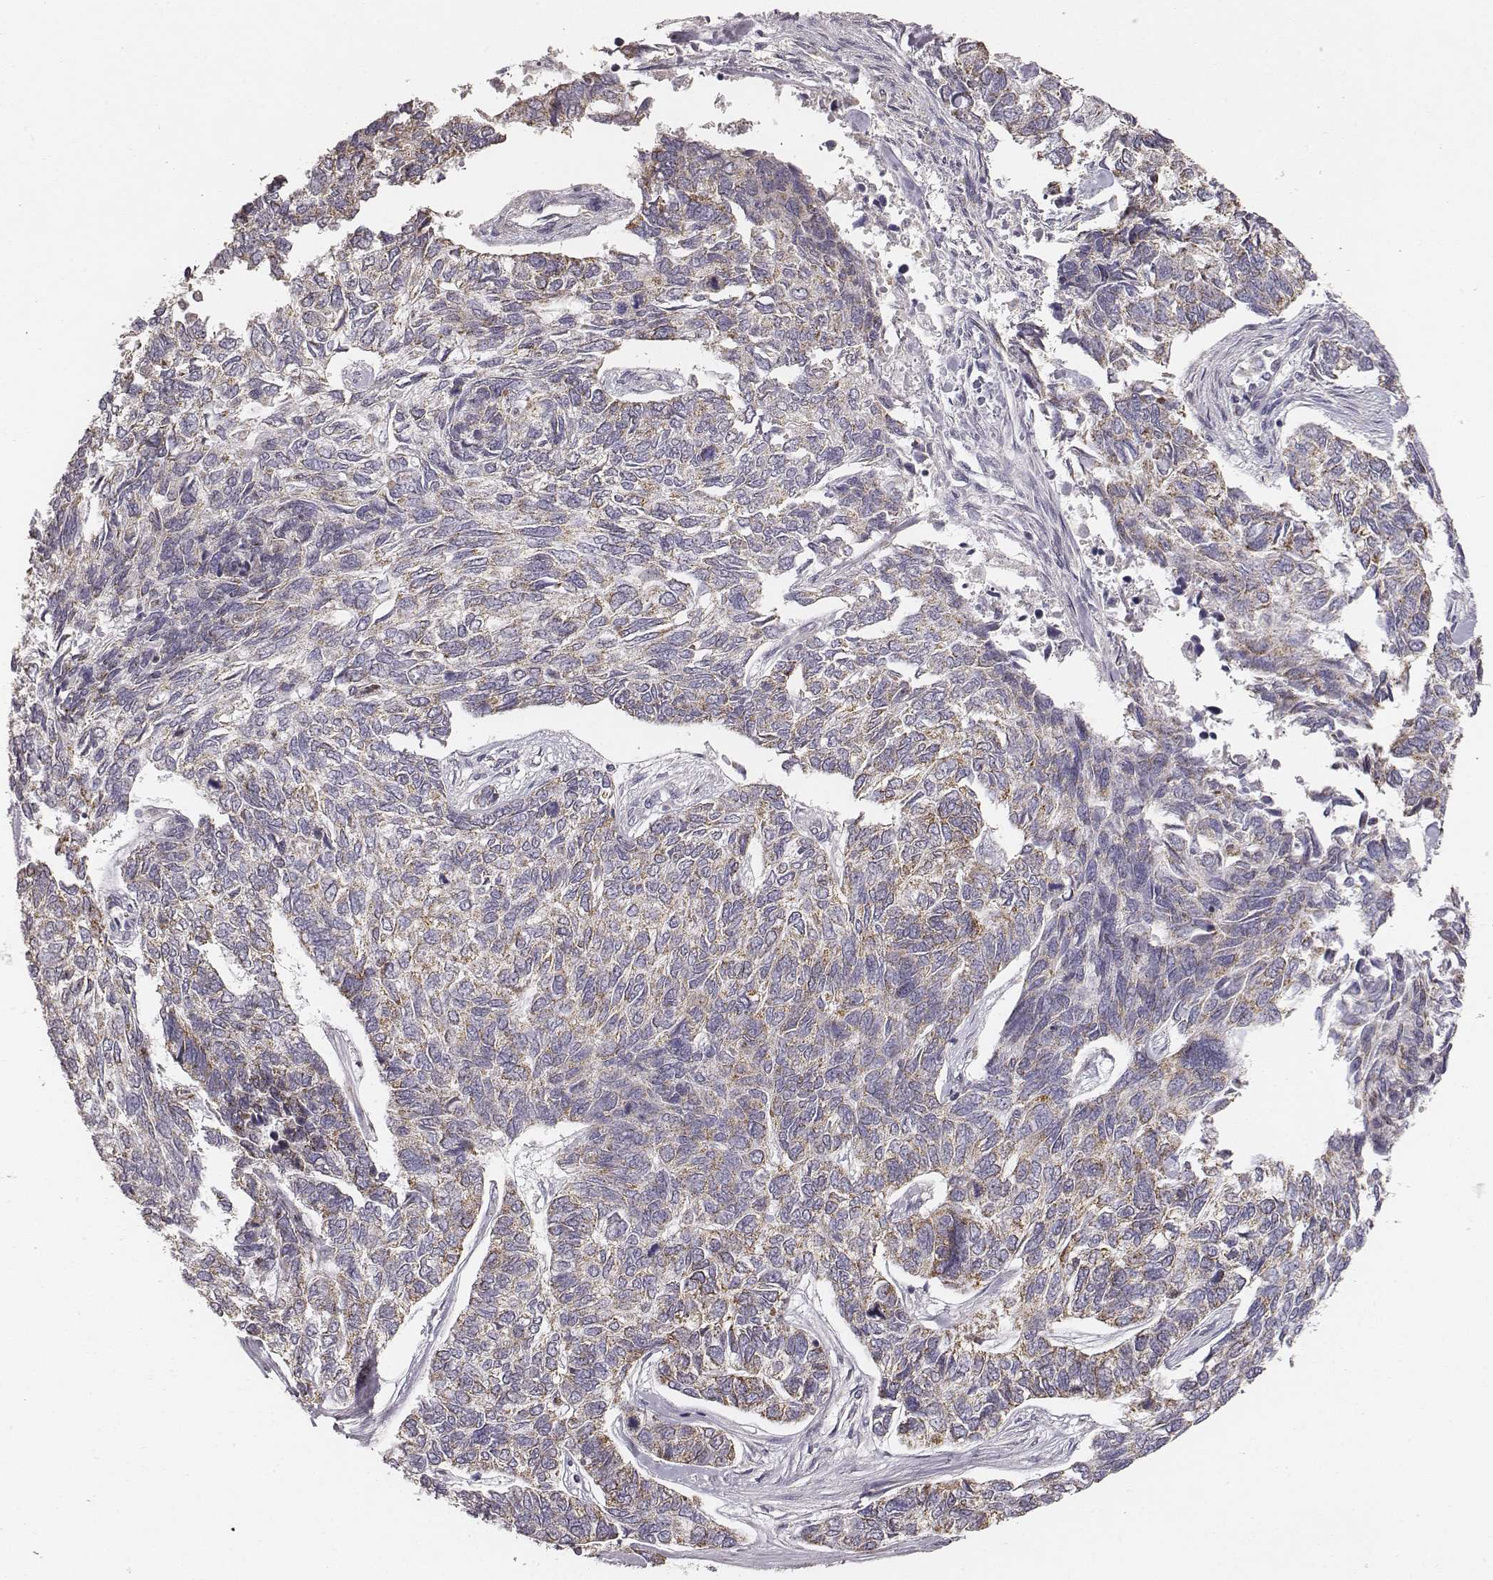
{"staining": {"intensity": "weak", "quantity": "25%-75%", "location": "cytoplasmic/membranous"}, "tissue": "skin cancer", "cell_type": "Tumor cells", "image_type": "cancer", "snomed": [{"axis": "morphology", "description": "Basal cell carcinoma"}, {"axis": "topography", "description": "Skin"}], "caption": "IHC of human basal cell carcinoma (skin) reveals low levels of weak cytoplasmic/membranous positivity in about 25%-75% of tumor cells. (DAB IHC with brightfield microscopy, high magnification).", "gene": "ABCD3", "patient": {"sex": "female", "age": 65}}